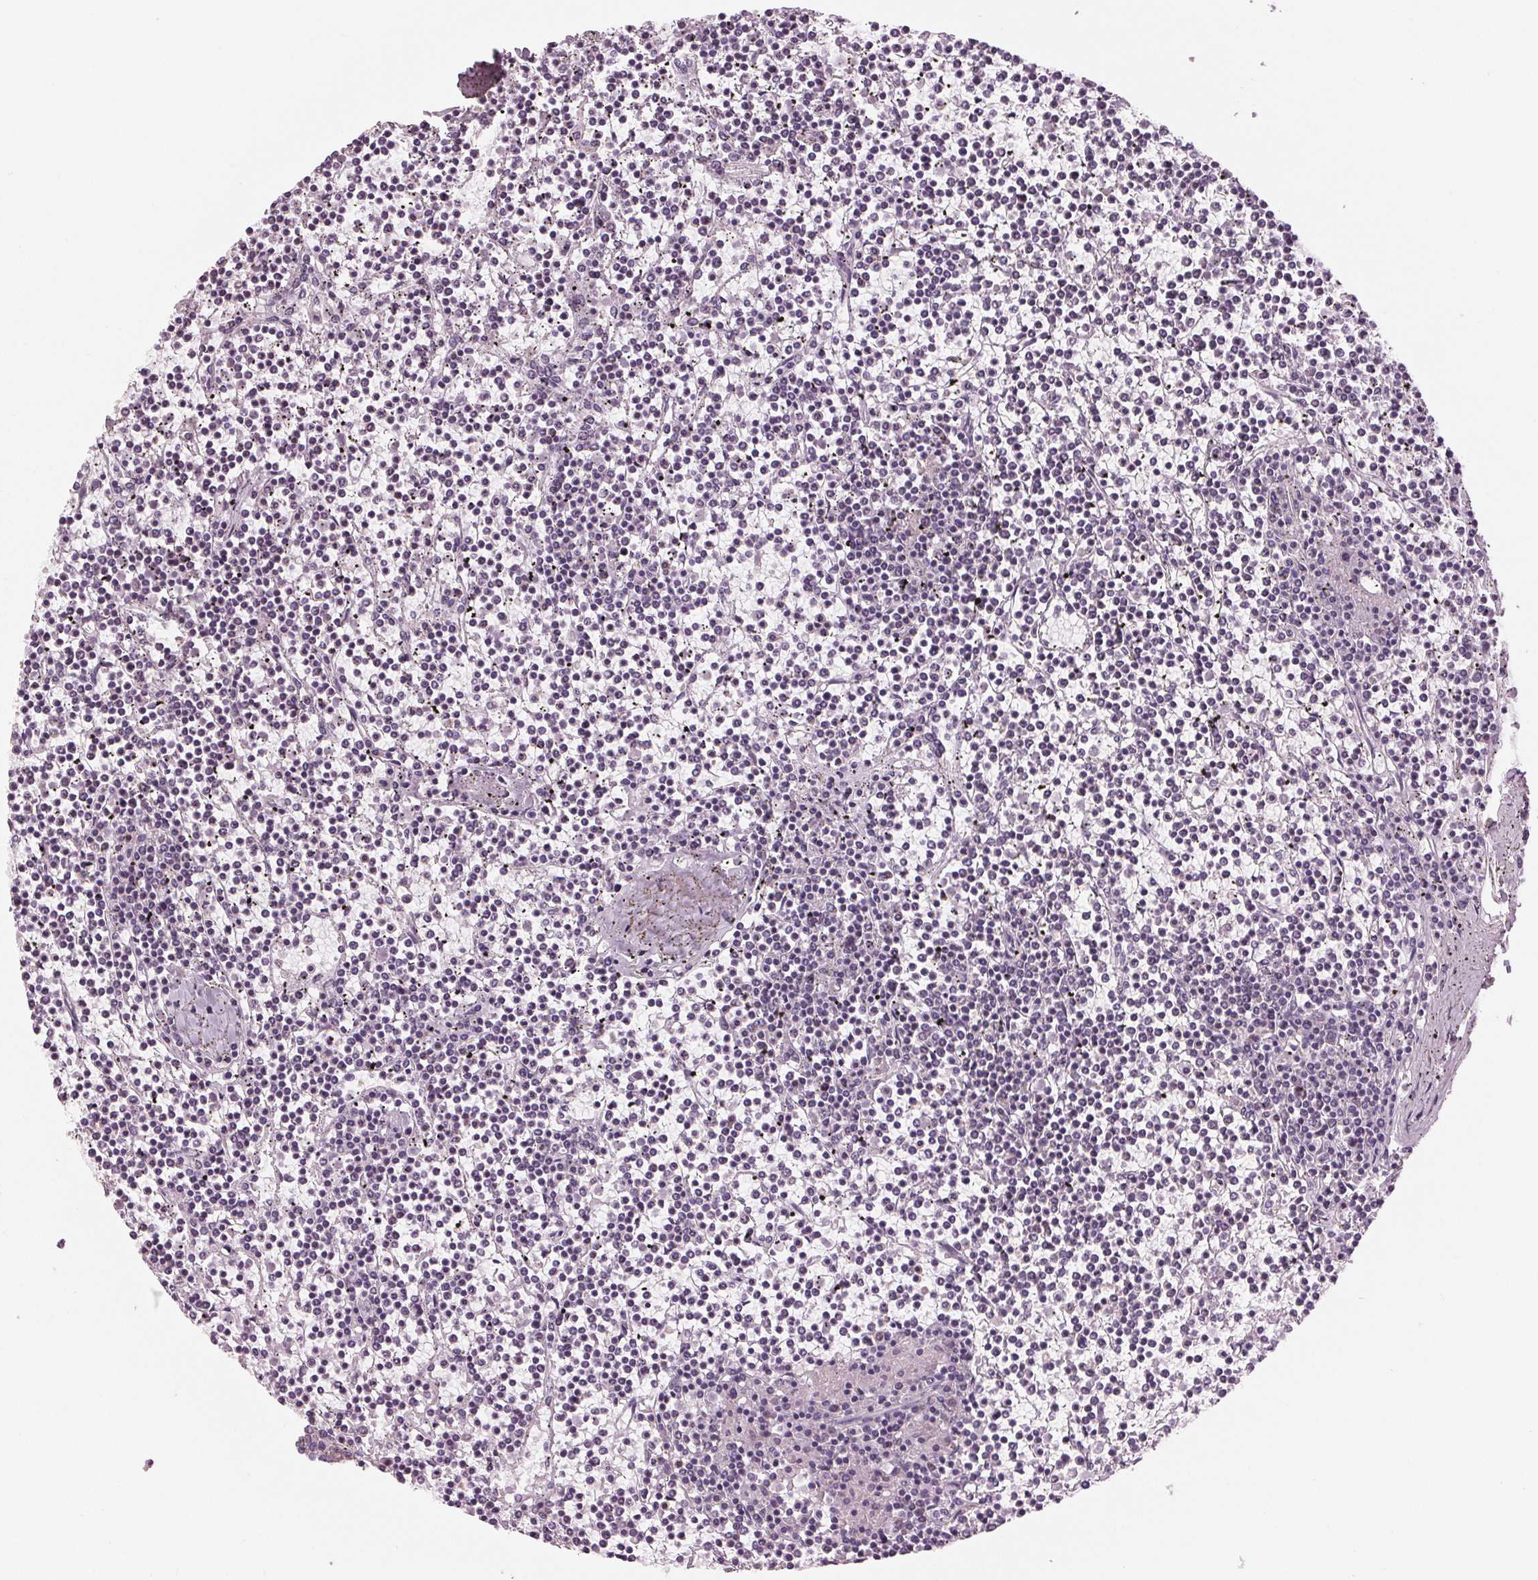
{"staining": {"intensity": "negative", "quantity": "none", "location": "none"}, "tissue": "lymphoma", "cell_type": "Tumor cells", "image_type": "cancer", "snomed": [{"axis": "morphology", "description": "Malignant lymphoma, non-Hodgkin's type, Low grade"}, {"axis": "topography", "description": "Spleen"}], "caption": "Human lymphoma stained for a protein using immunohistochemistry (IHC) exhibits no expression in tumor cells.", "gene": "SAMD4A", "patient": {"sex": "female", "age": 19}}